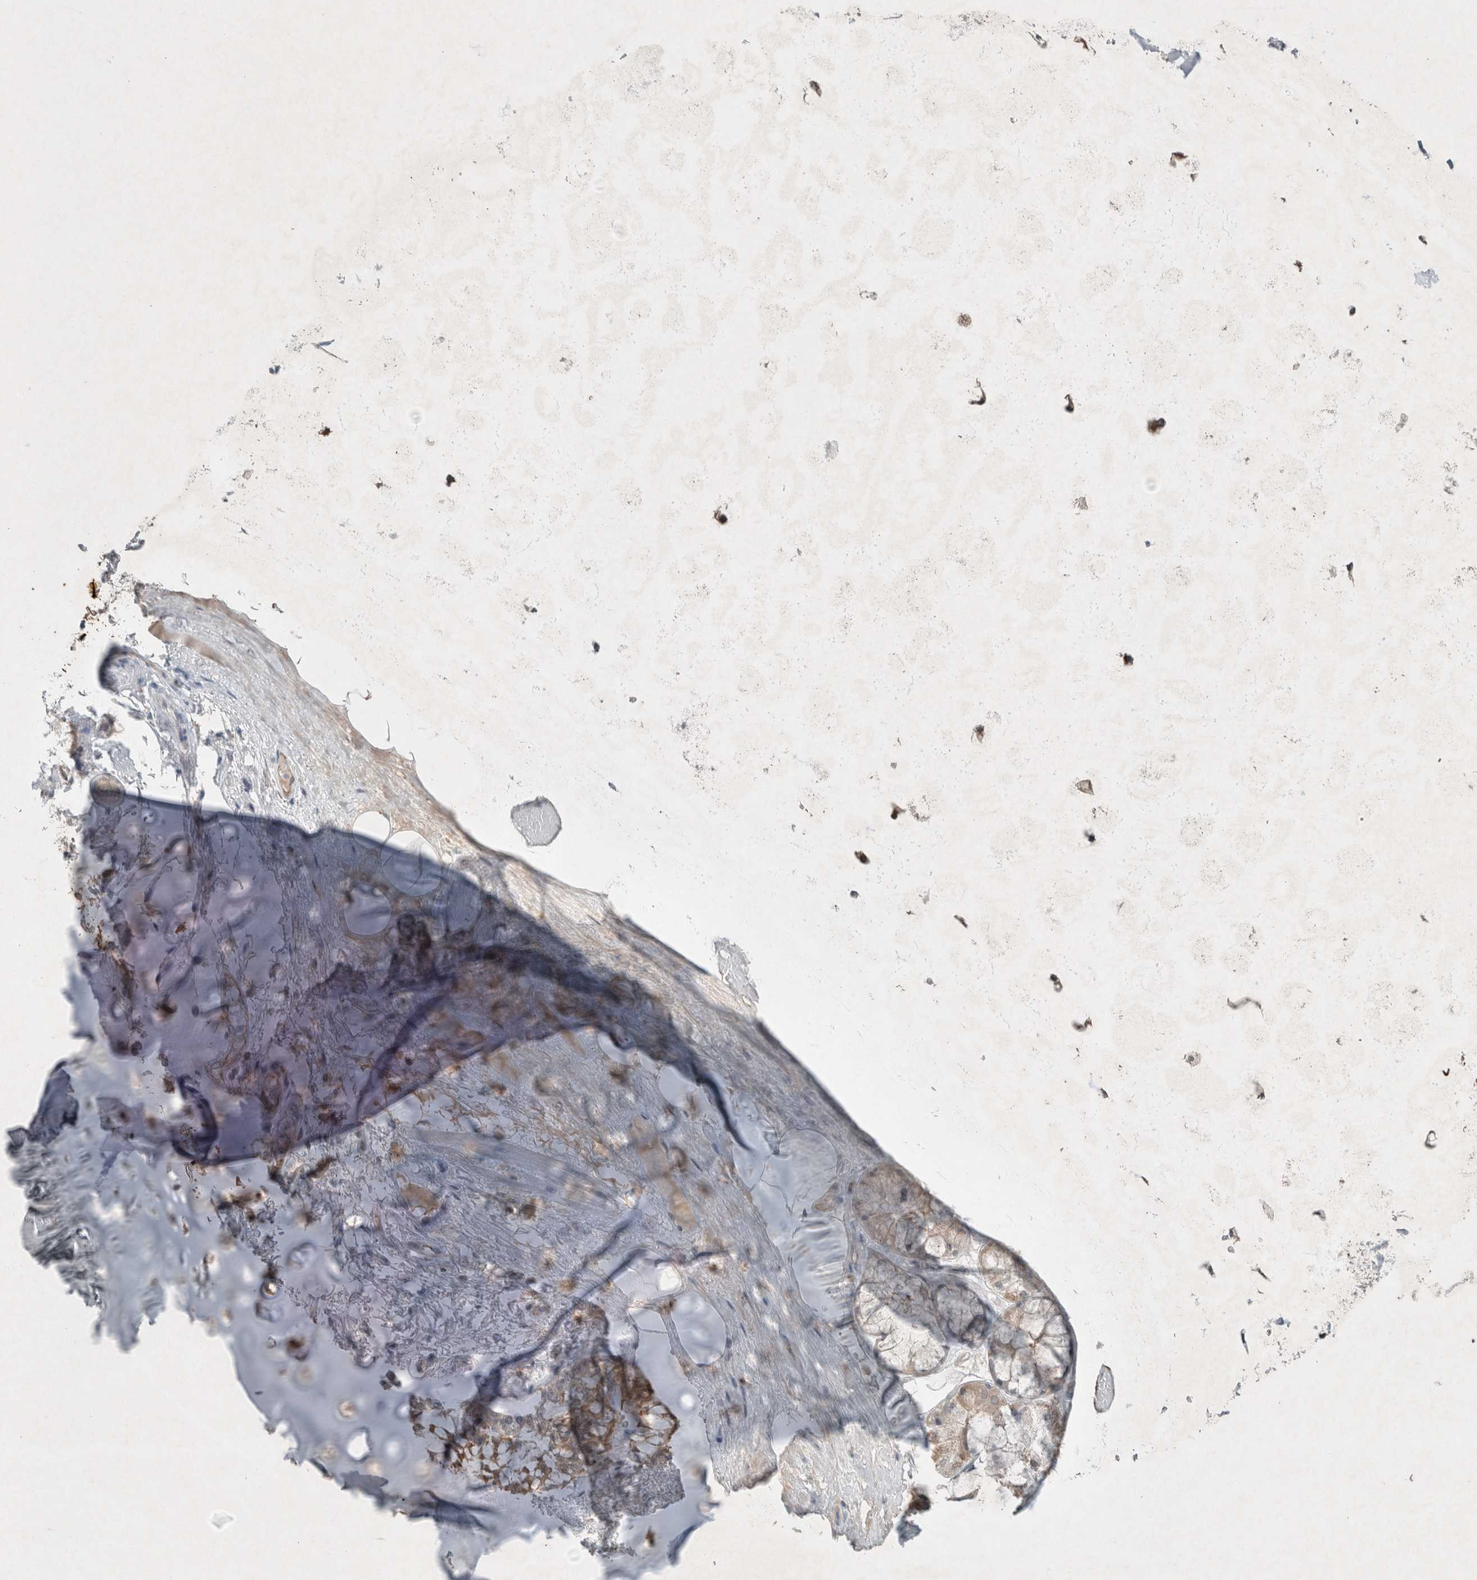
{"staining": {"intensity": "negative", "quantity": "none", "location": "none"}, "tissue": "adipose tissue", "cell_type": "Adipocytes", "image_type": "normal", "snomed": [{"axis": "morphology", "description": "Normal tissue, NOS"}, {"axis": "topography", "description": "Bronchus"}], "caption": "This is a micrograph of immunohistochemistry (IHC) staining of normal adipose tissue, which shows no expression in adipocytes.", "gene": "ENSG00000285245", "patient": {"sex": "male", "age": 66}}